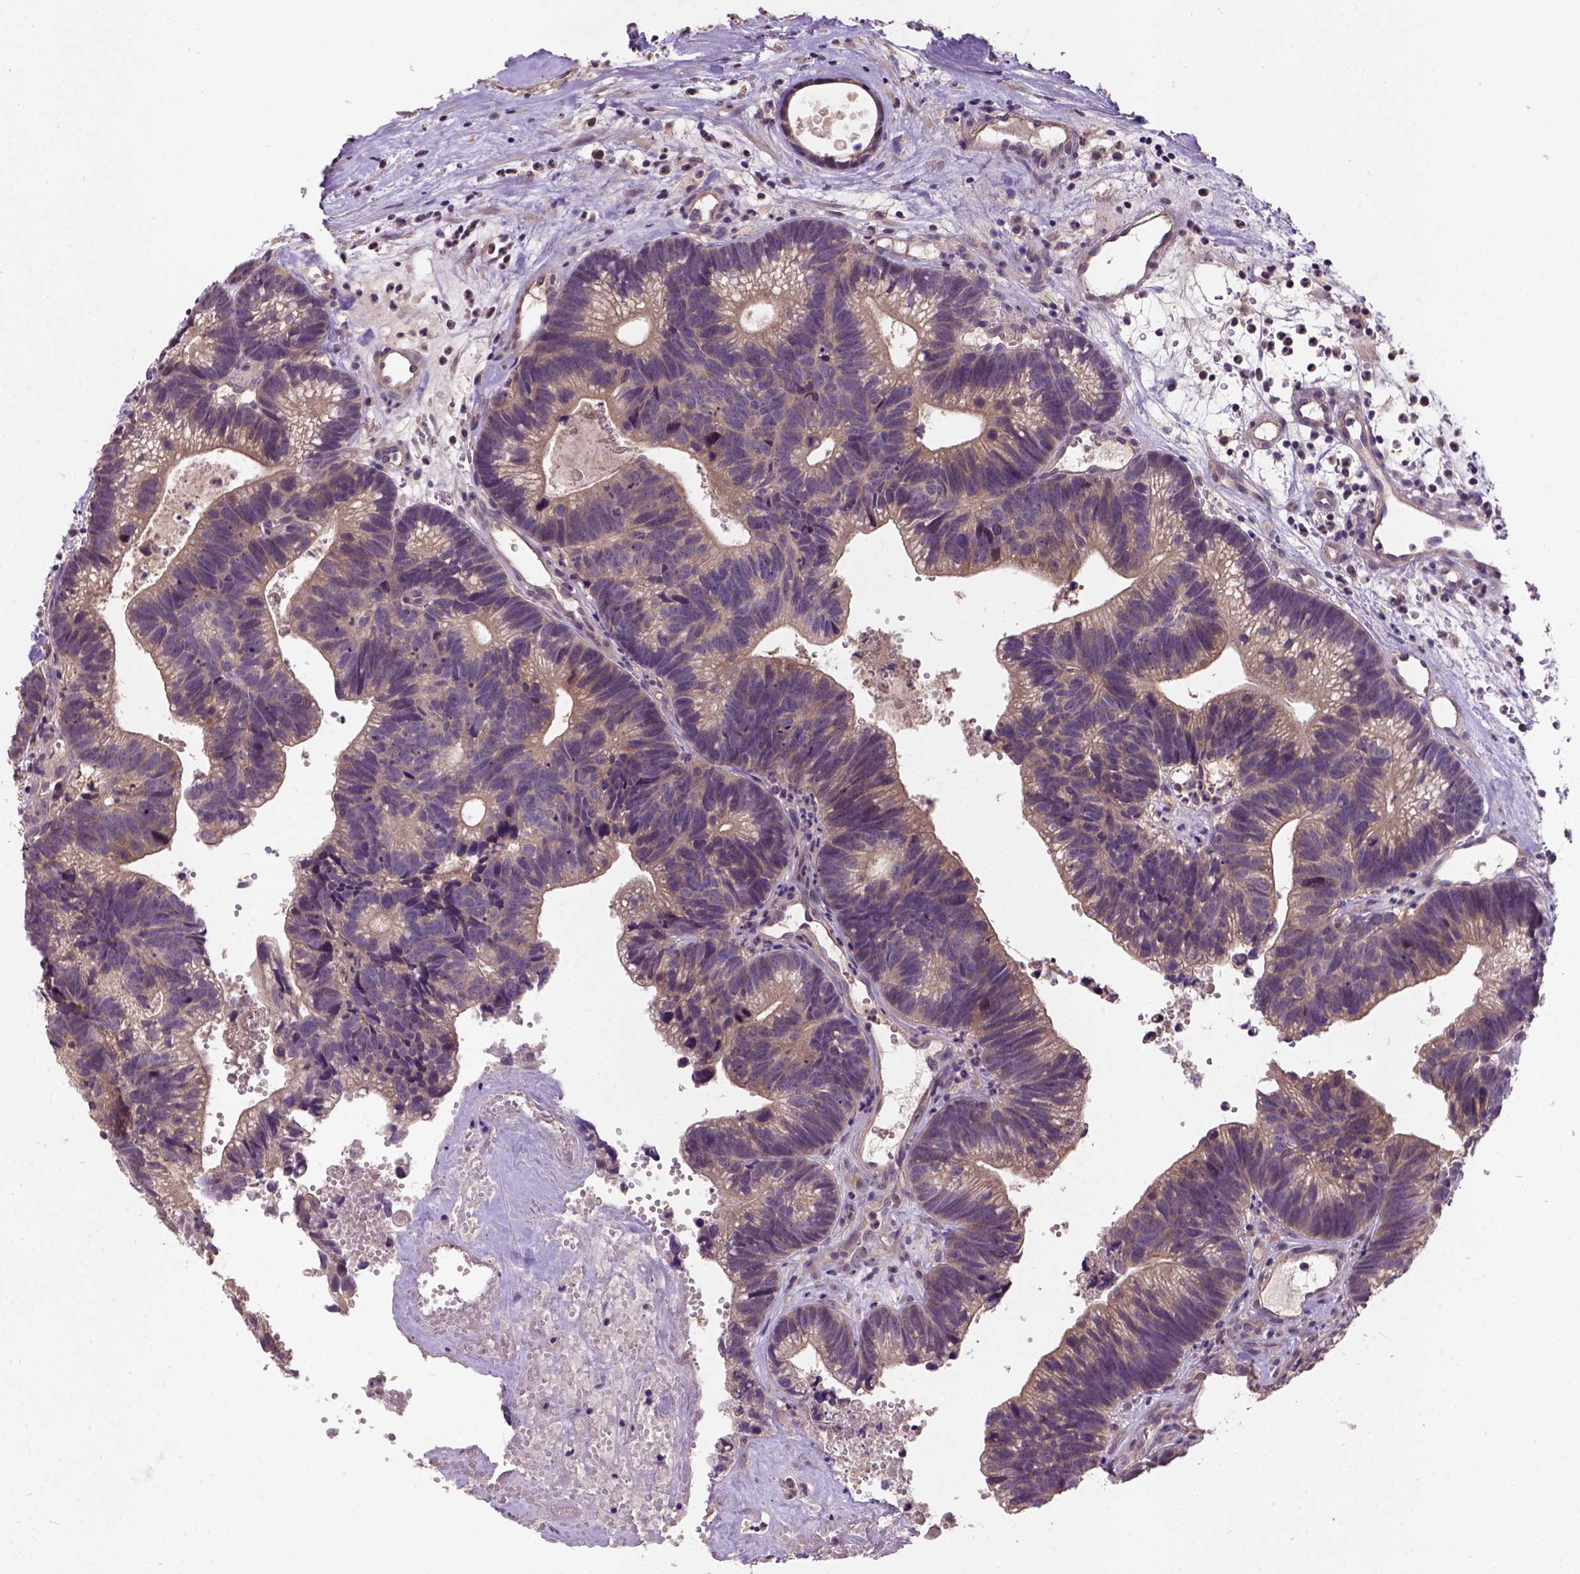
{"staining": {"intensity": "moderate", "quantity": "<25%", "location": "cytoplasmic/membranous"}, "tissue": "head and neck cancer", "cell_type": "Tumor cells", "image_type": "cancer", "snomed": [{"axis": "morphology", "description": "Adenocarcinoma, NOS"}, {"axis": "topography", "description": "Head-Neck"}], "caption": "Moderate cytoplasmic/membranous protein expression is seen in approximately <25% of tumor cells in head and neck cancer (adenocarcinoma). The staining was performed using DAB (3,3'-diaminobenzidine) to visualize the protein expression in brown, while the nuclei were stained in blue with hematoxylin (Magnification: 20x).", "gene": "KBTBD8", "patient": {"sex": "male", "age": 62}}